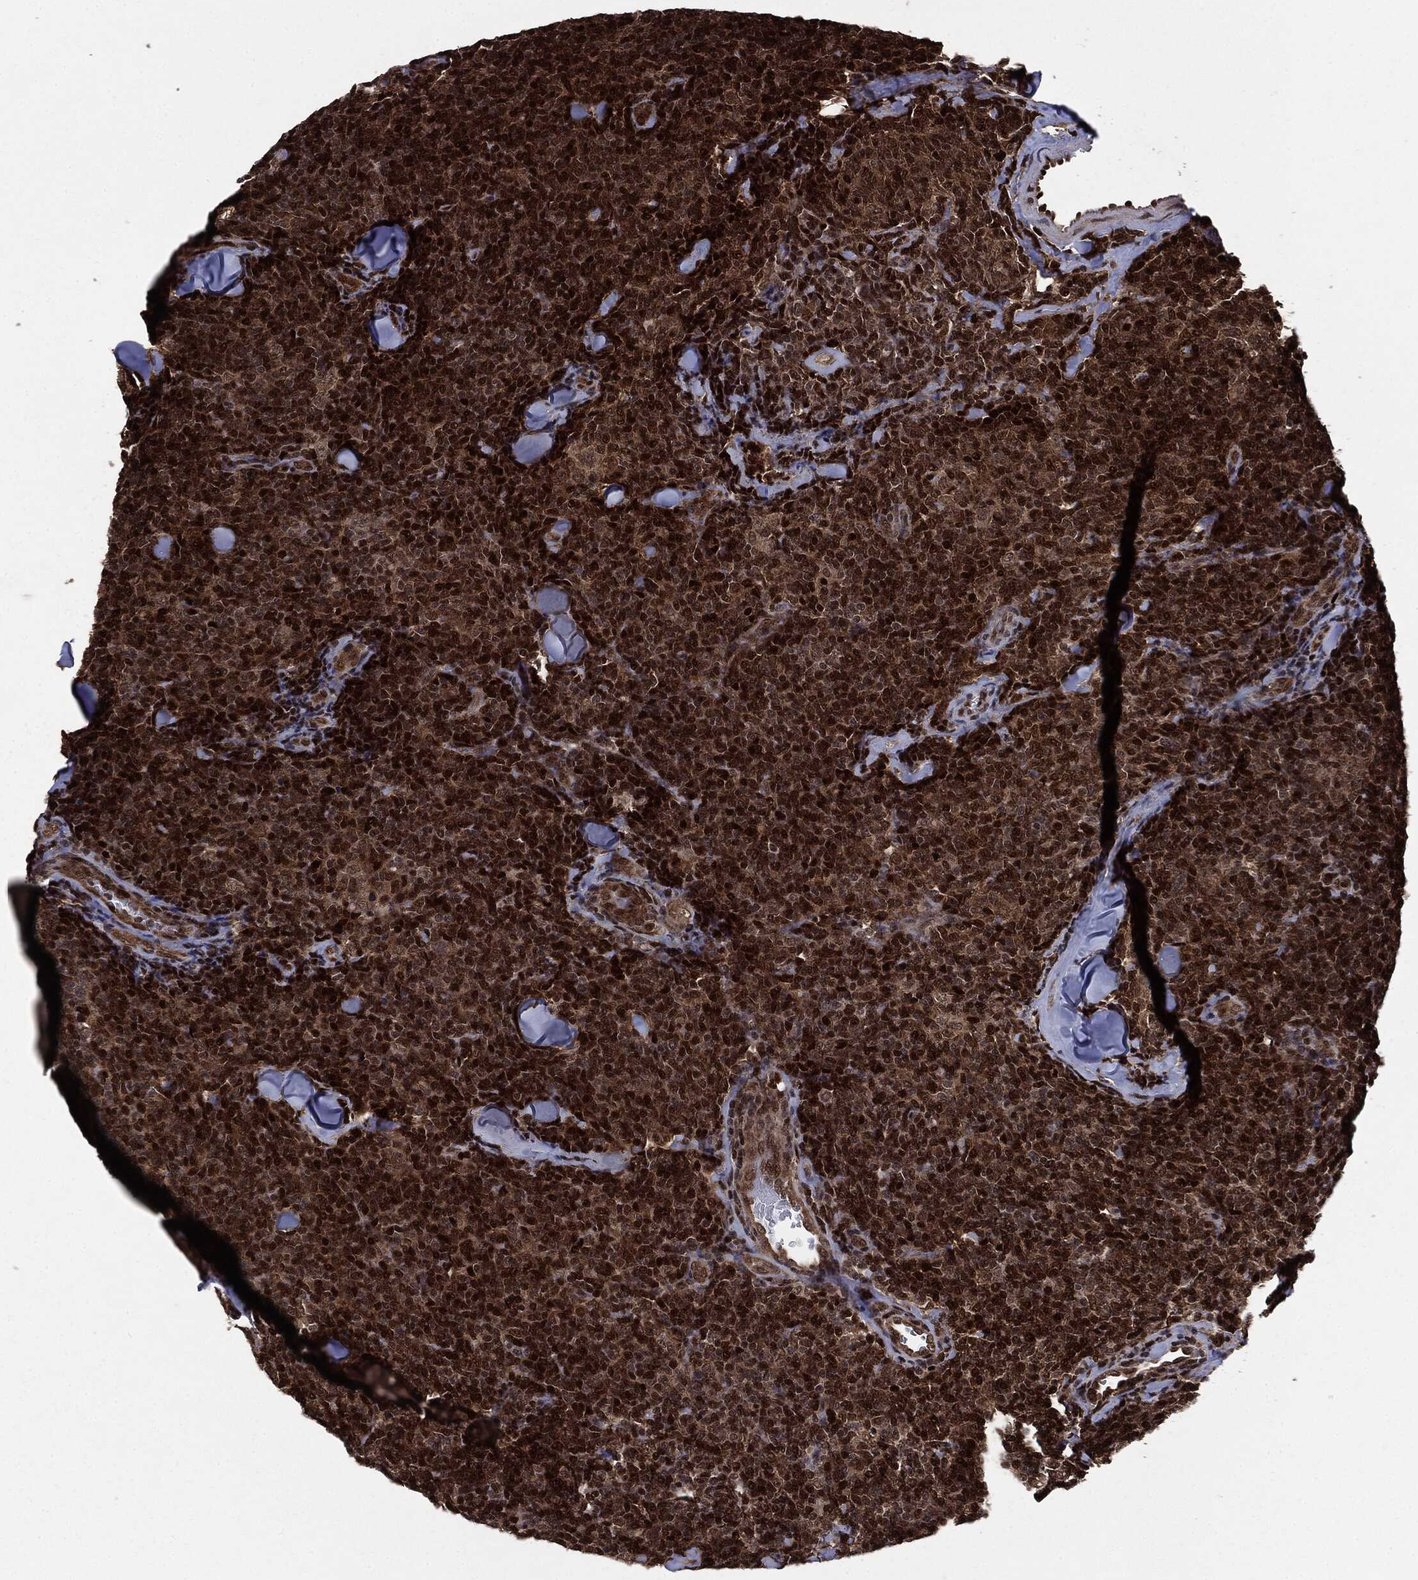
{"staining": {"intensity": "strong", "quantity": ">75%", "location": "nuclear"}, "tissue": "lymphoma", "cell_type": "Tumor cells", "image_type": "cancer", "snomed": [{"axis": "morphology", "description": "Malignant lymphoma, non-Hodgkin's type, Low grade"}, {"axis": "topography", "description": "Lymph node"}], "caption": "Immunohistochemical staining of human lymphoma exhibits strong nuclear protein positivity in approximately >75% of tumor cells. The protein of interest is stained brown, and the nuclei are stained in blue (DAB (3,3'-diaminobenzidine) IHC with brightfield microscopy, high magnification).", "gene": "PTPA", "patient": {"sex": "female", "age": 56}}